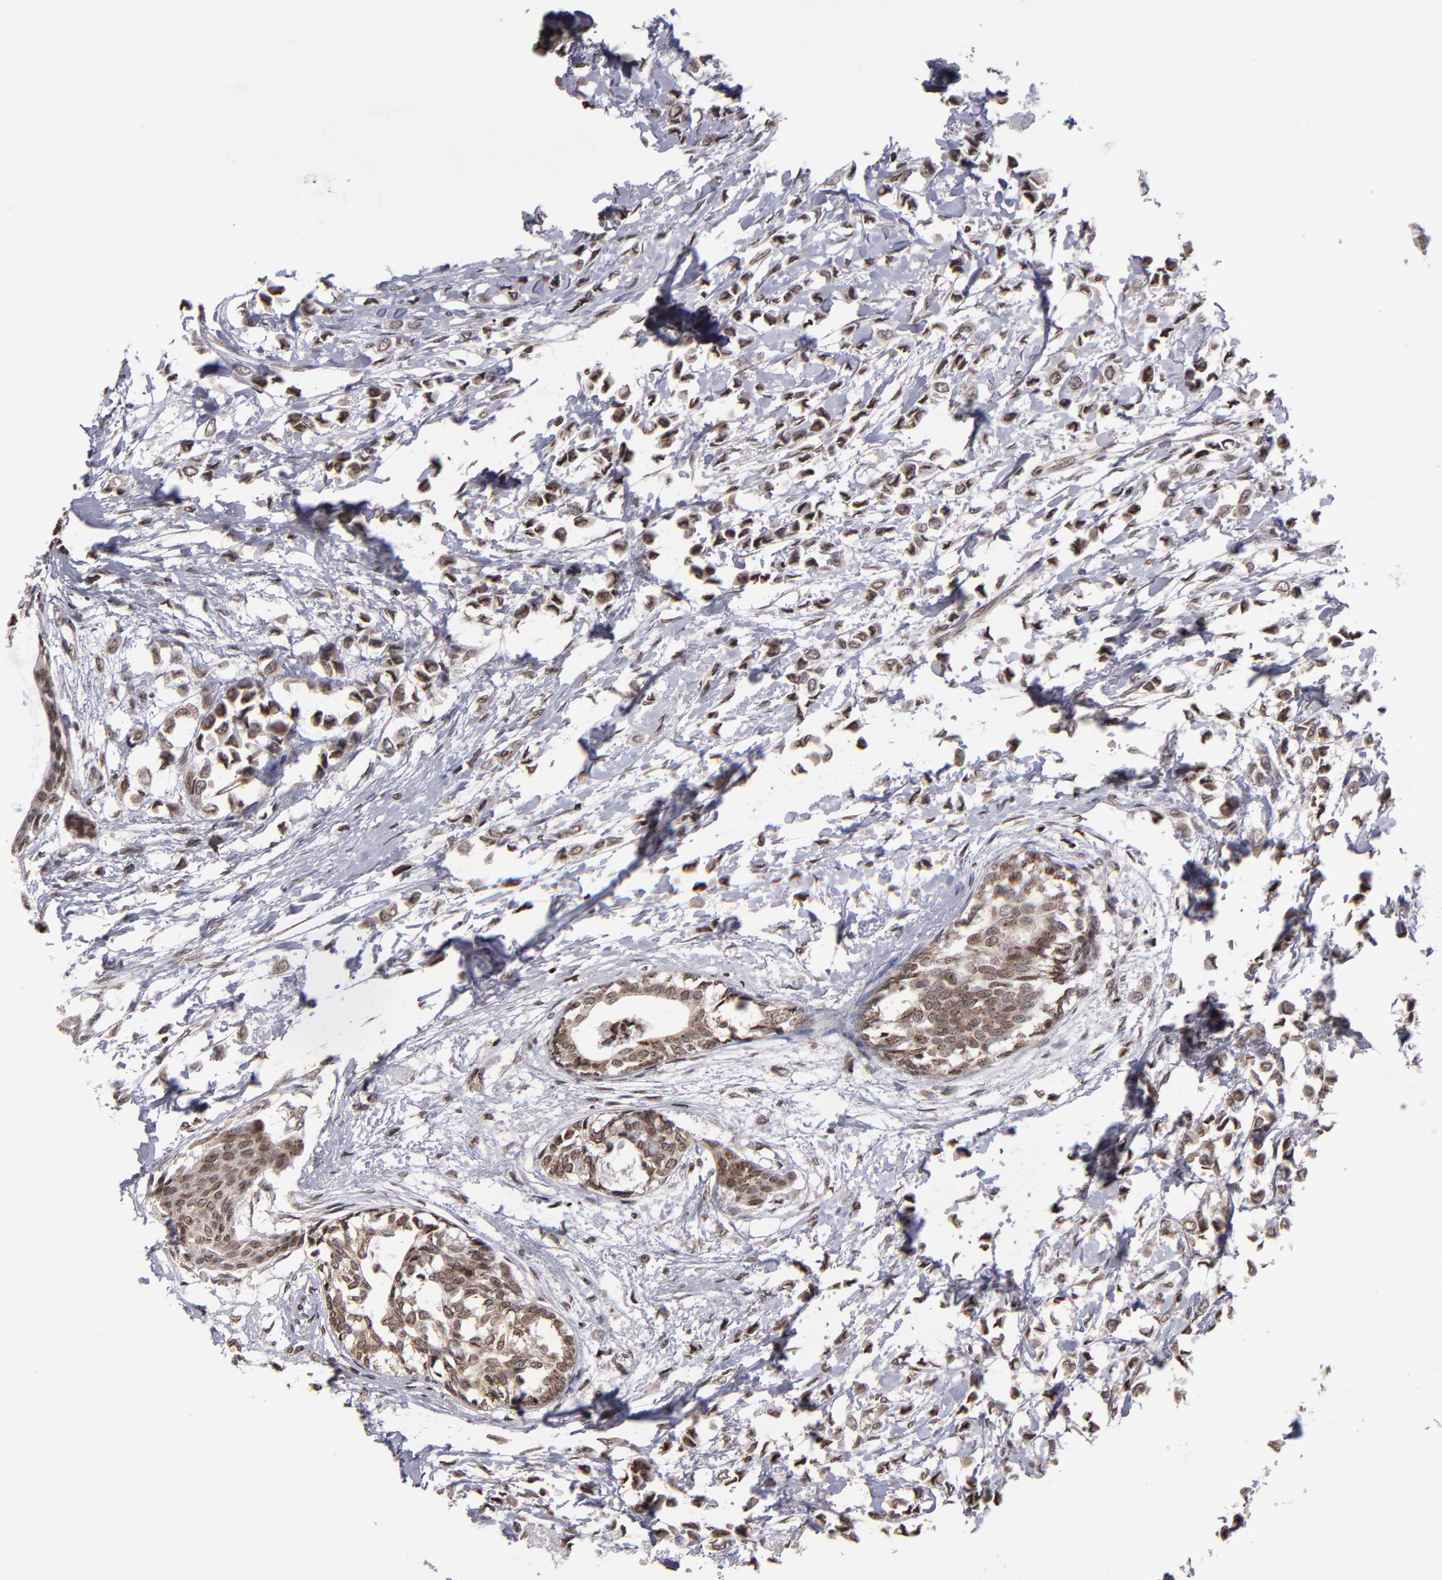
{"staining": {"intensity": "moderate", "quantity": ">75%", "location": "cytoplasmic/membranous,nuclear"}, "tissue": "breast cancer", "cell_type": "Tumor cells", "image_type": "cancer", "snomed": [{"axis": "morphology", "description": "Lobular carcinoma"}, {"axis": "topography", "description": "Breast"}], "caption": "Immunohistochemical staining of human breast lobular carcinoma exhibits medium levels of moderate cytoplasmic/membranous and nuclear staining in about >75% of tumor cells. The staining was performed using DAB (3,3'-diaminobenzidine) to visualize the protein expression in brown, while the nuclei were stained in blue with hematoxylin (Magnification: 20x).", "gene": "CSDC2", "patient": {"sex": "female", "age": 51}}